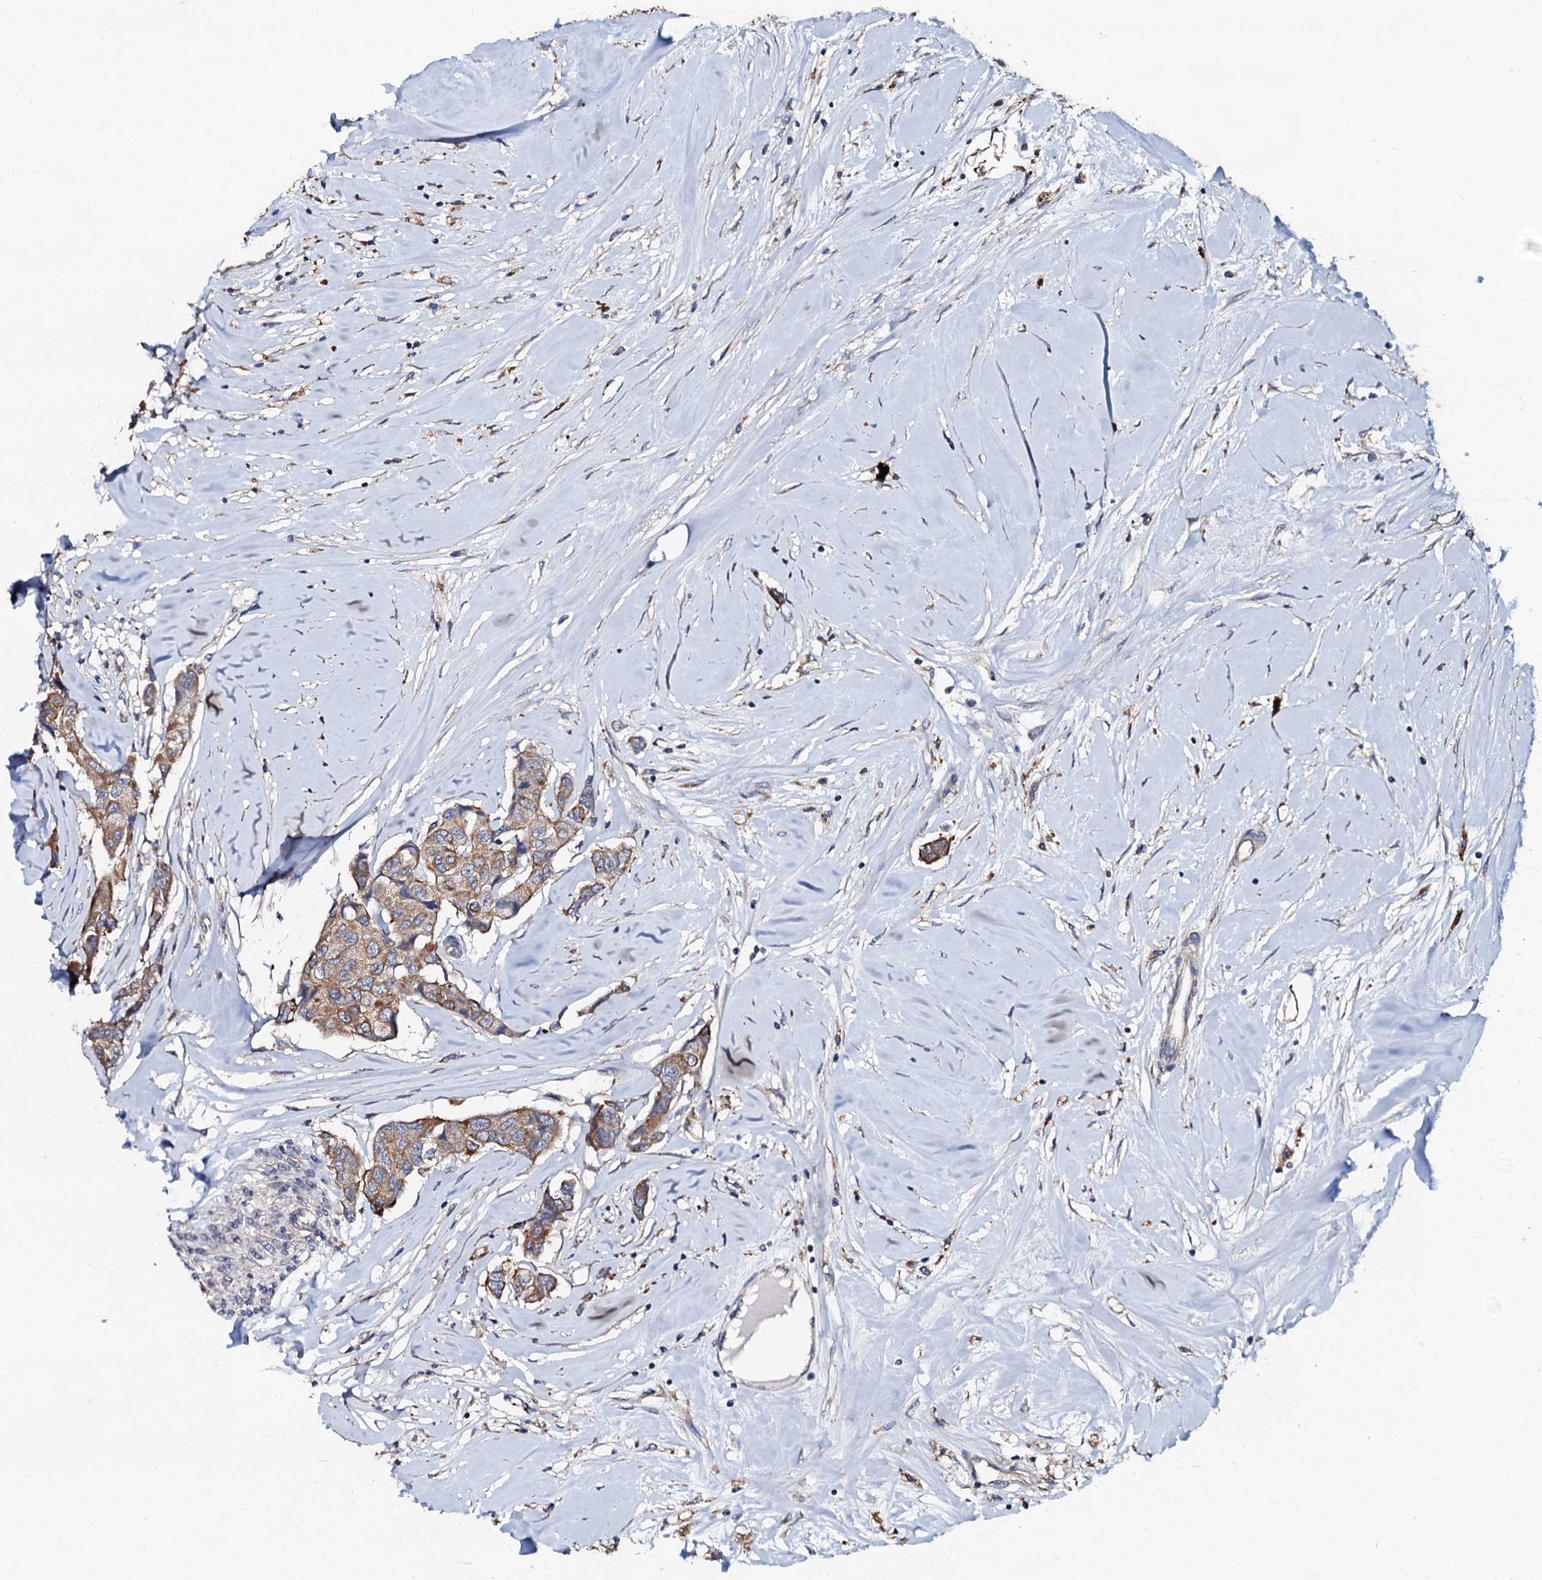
{"staining": {"intensity": "moderate", "quantity": ">75%", "location": "cytoplasmic/membranous"}, "tissue": "breast cancer", "cell_type": "Tumor cells", "image_type": "cancer", "snomed": [{"axis": "morphology", "description": "Duct carcinoma"}, {"axis": "topography", "description": "Breast"}], "caption": "Breast invasive ductal carcinoma was stained to show a protein in brown. There is medium levels of moderate cytoplasmic/membranous staining in about >75% of tumor cells.", "gene": "GLCE", "patient": {"sex": "female", "age": 80}}